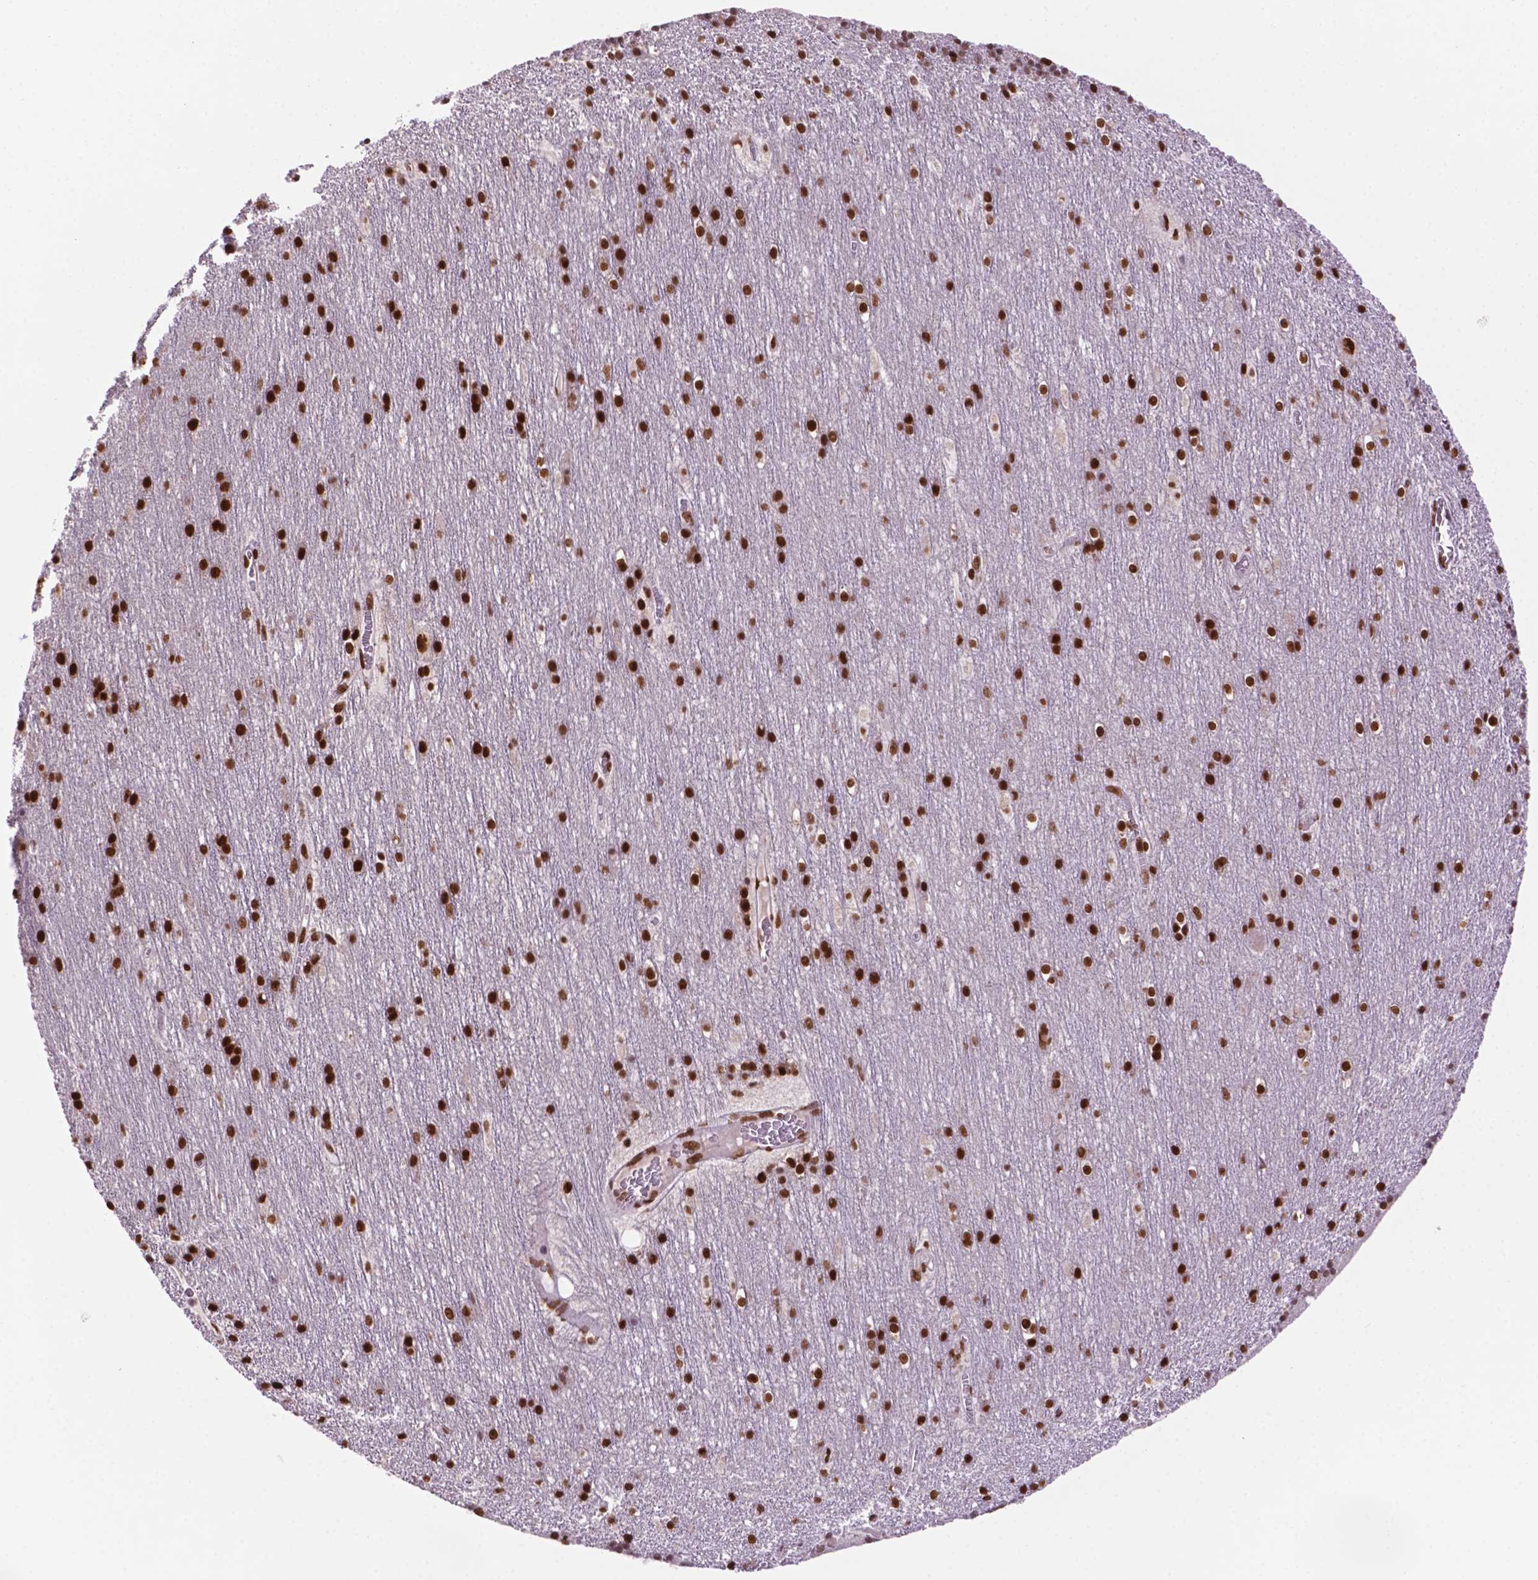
{"staining": {"intensity": "weak", "quantity": "25%-75%", "location": "nuclear"}, "tissue": "cerebellum", "cell_type": "Cells in granular layer", "image_type": "normal", "snomed": [{"axis": "morphology", "description": "Normal tissue, NOS"}, {"axis": "topography", "description": "Cerebellum"}], "caption": "Immunohistochemical staining of normal human cerebellum shows weak nuclear protein staining in about 25%-75% of cells in granular layer.", "gene": "MLH1", "patient": {"sex": "male", "age": 70}}